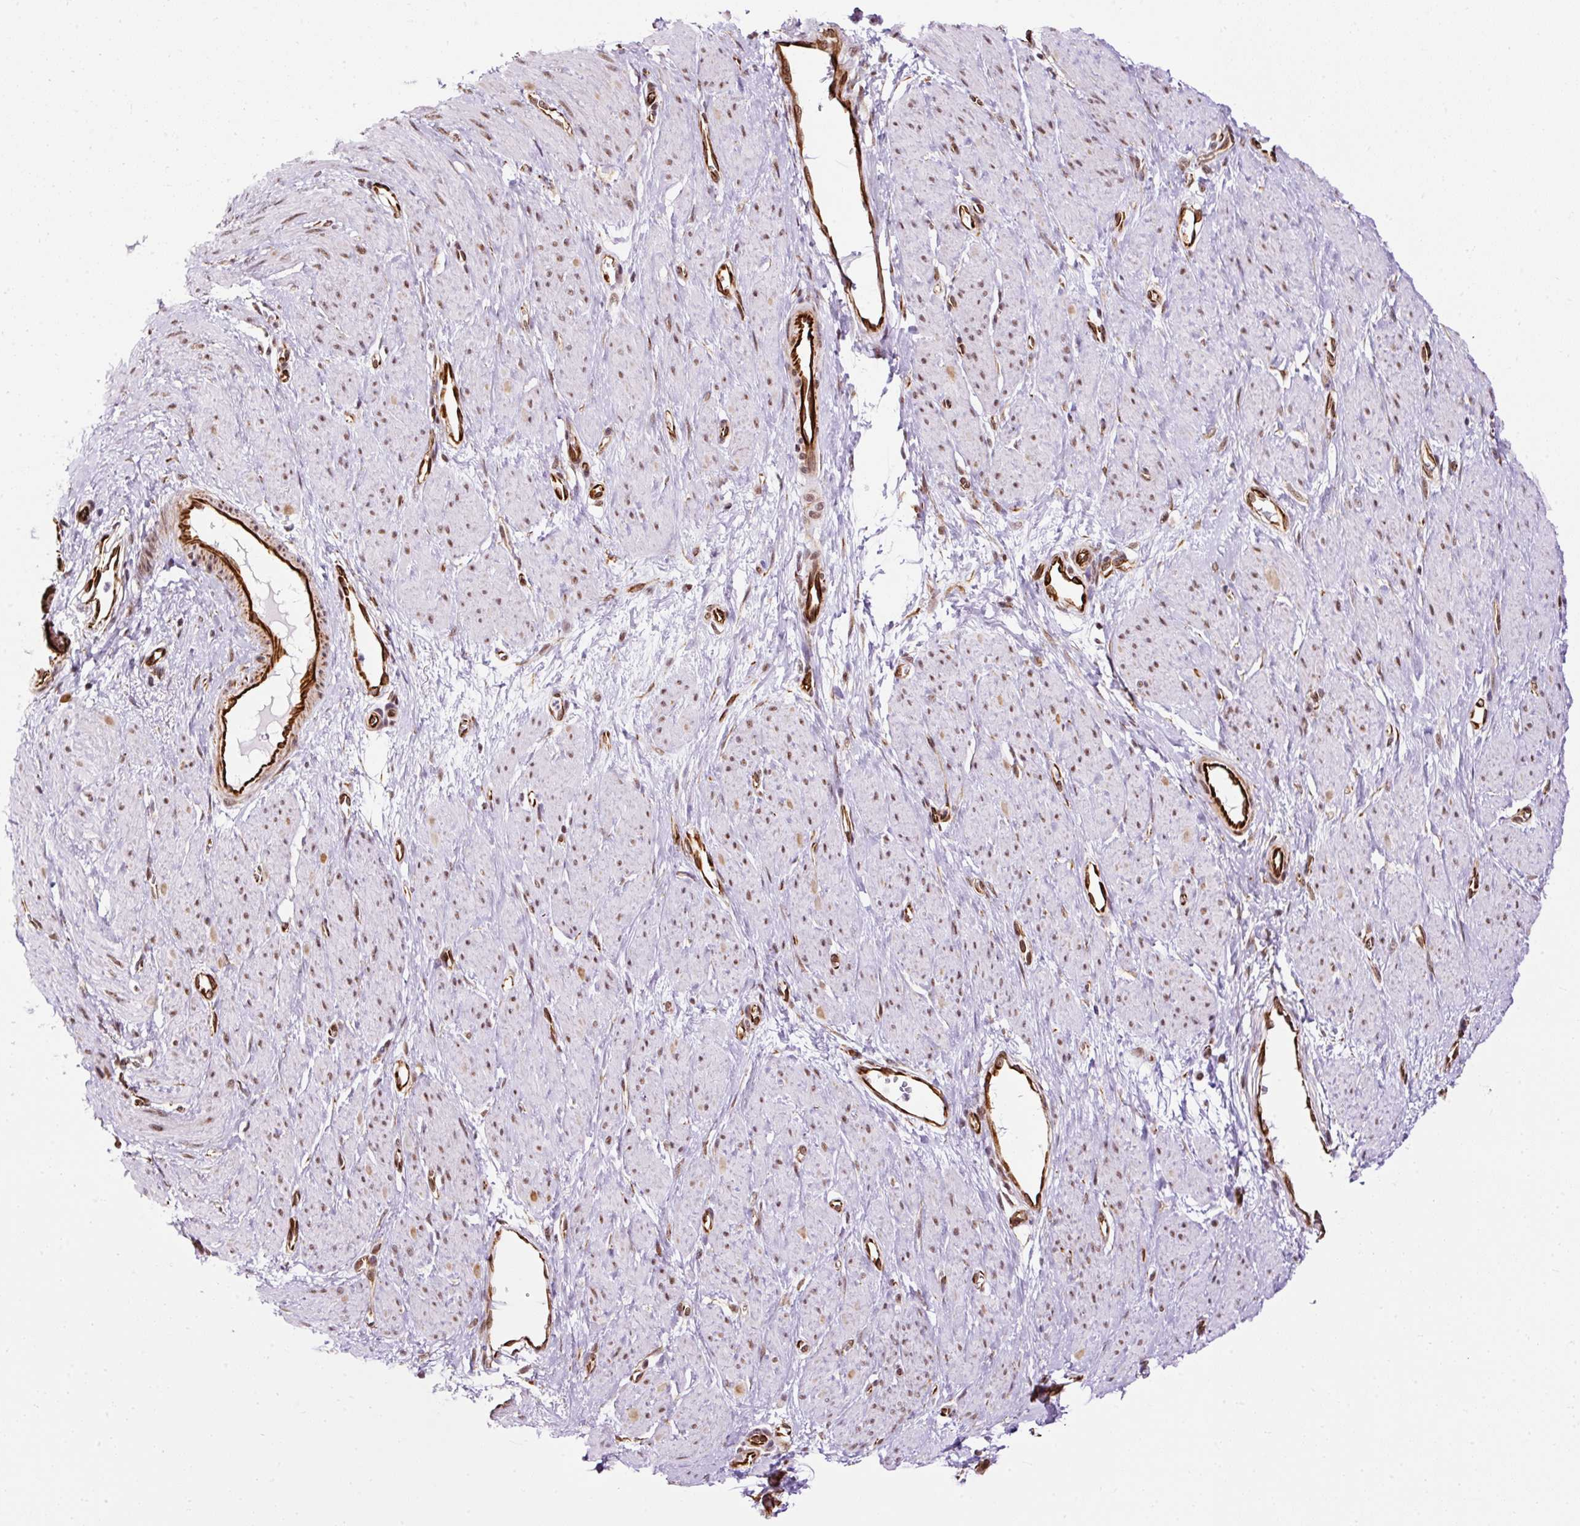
{"staining": {"intensity": "moderate", "quantity": "25%-75%", "location": "nuclear"}, "tissue": "smooth muscle", "cell_type": "Smooth muscle cells", "image_type": "normal", "snomed": [{"axis": "morphology", "description": "Normal tissue, NOS"}, {"axis": "topography", "description": "Smooth muscle"}, {"axis": "topography", "description": "Uterus"}], "caption": "A brown stain labels moderate nuclear staining of a protein in smooth muscle cells of benign human smooth muscle.", "gene": "FMC1", "patient": {"sex": "female", "age": 39}}